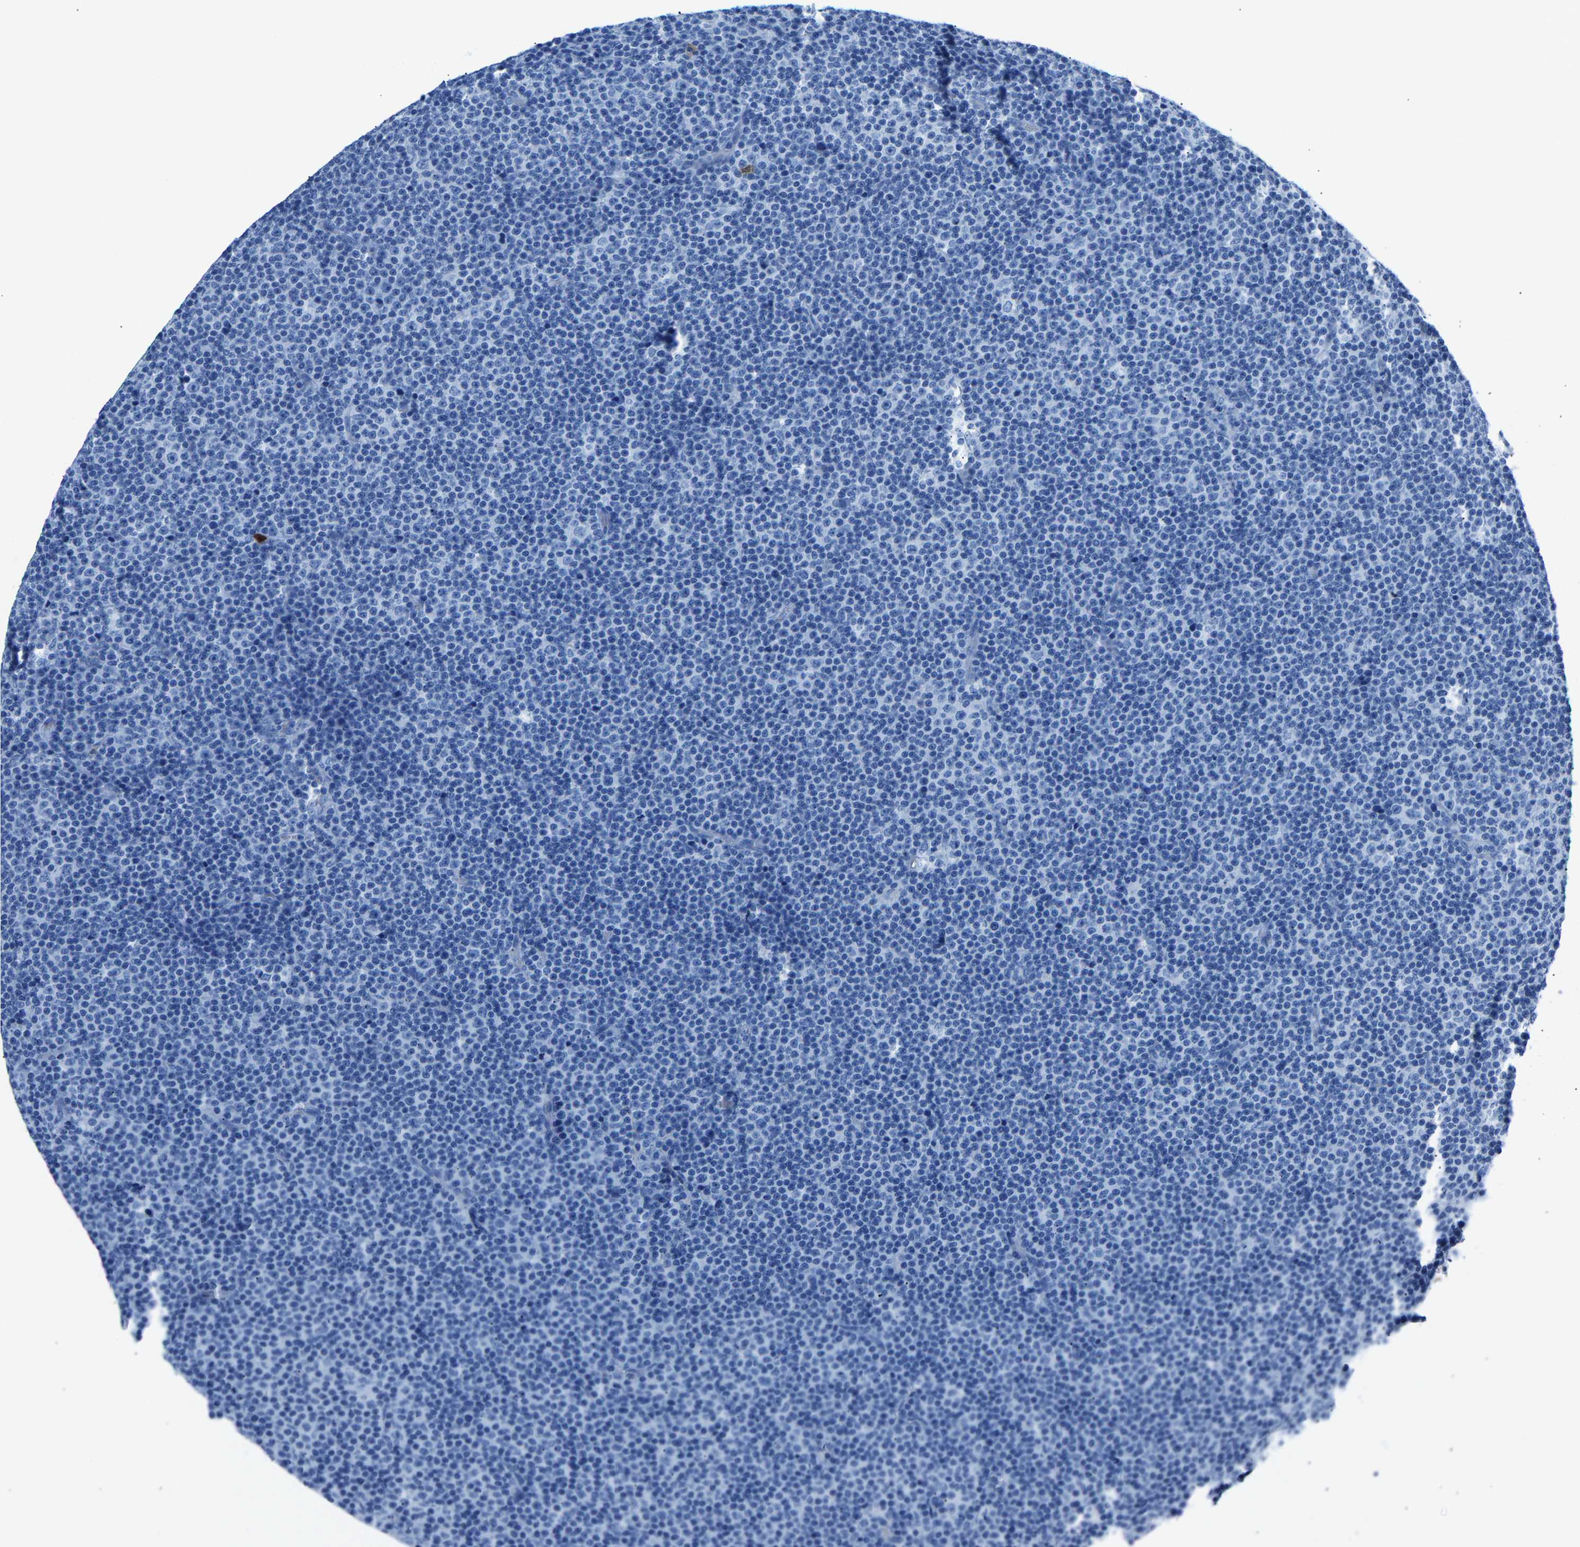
{"staining": {"intensity": "negative", "quantity": "none", "location": "none"}, "tissue": "lymphoma", "cell_type": "Tumor cells", "image_type": "cancer", "snomed": [{"axis": "morphology", "description": "Malignant lymphoma, non-Hodgkin's type, Low grade"}, {"axis": "topography", "description": "Lymph node"}], "caption": "Immunohistochemical staining of human low-grade malignant lymphoma, non-Hodgkin's type reveals no significant positivity in tumor cells.", "gene": "S100P", "patient": {"sex": "female", "age": 67}}